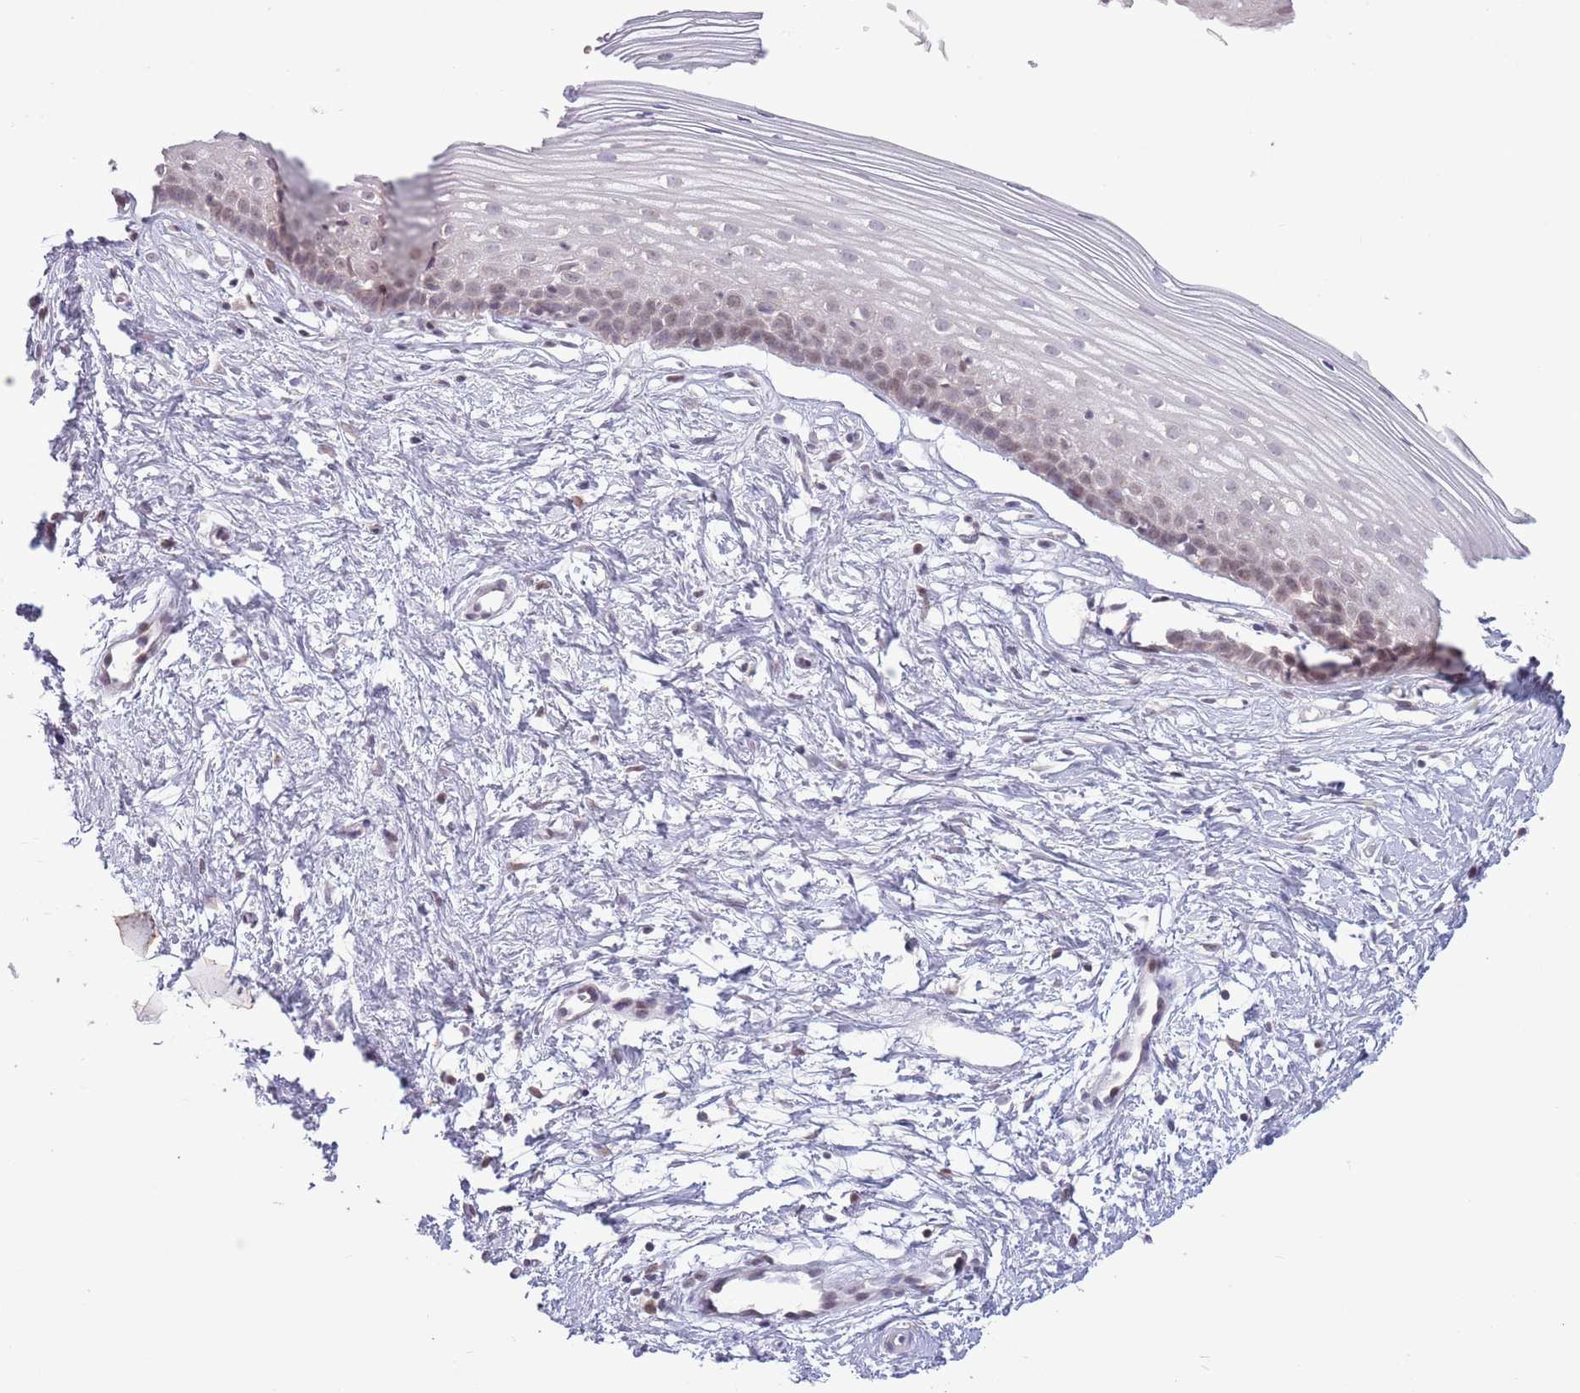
{"staining": {"intensity": "weak", "quantity": "<25%", "location": "nuclear"}, "tissue": "cervix", "cell_type": "Glandular cells", "image_type": "normal", "snomed": [{"axis": "morphology", "description": "Normal tissue, NOS"}, {"axis": "topography", "description": "Cervix"}], "caption": "Micrograph shows no protein positivity in glandular cells of unremarkable cervix.", "gene": "MRPL34", "patient": {"sex": "female", "age": 40}}